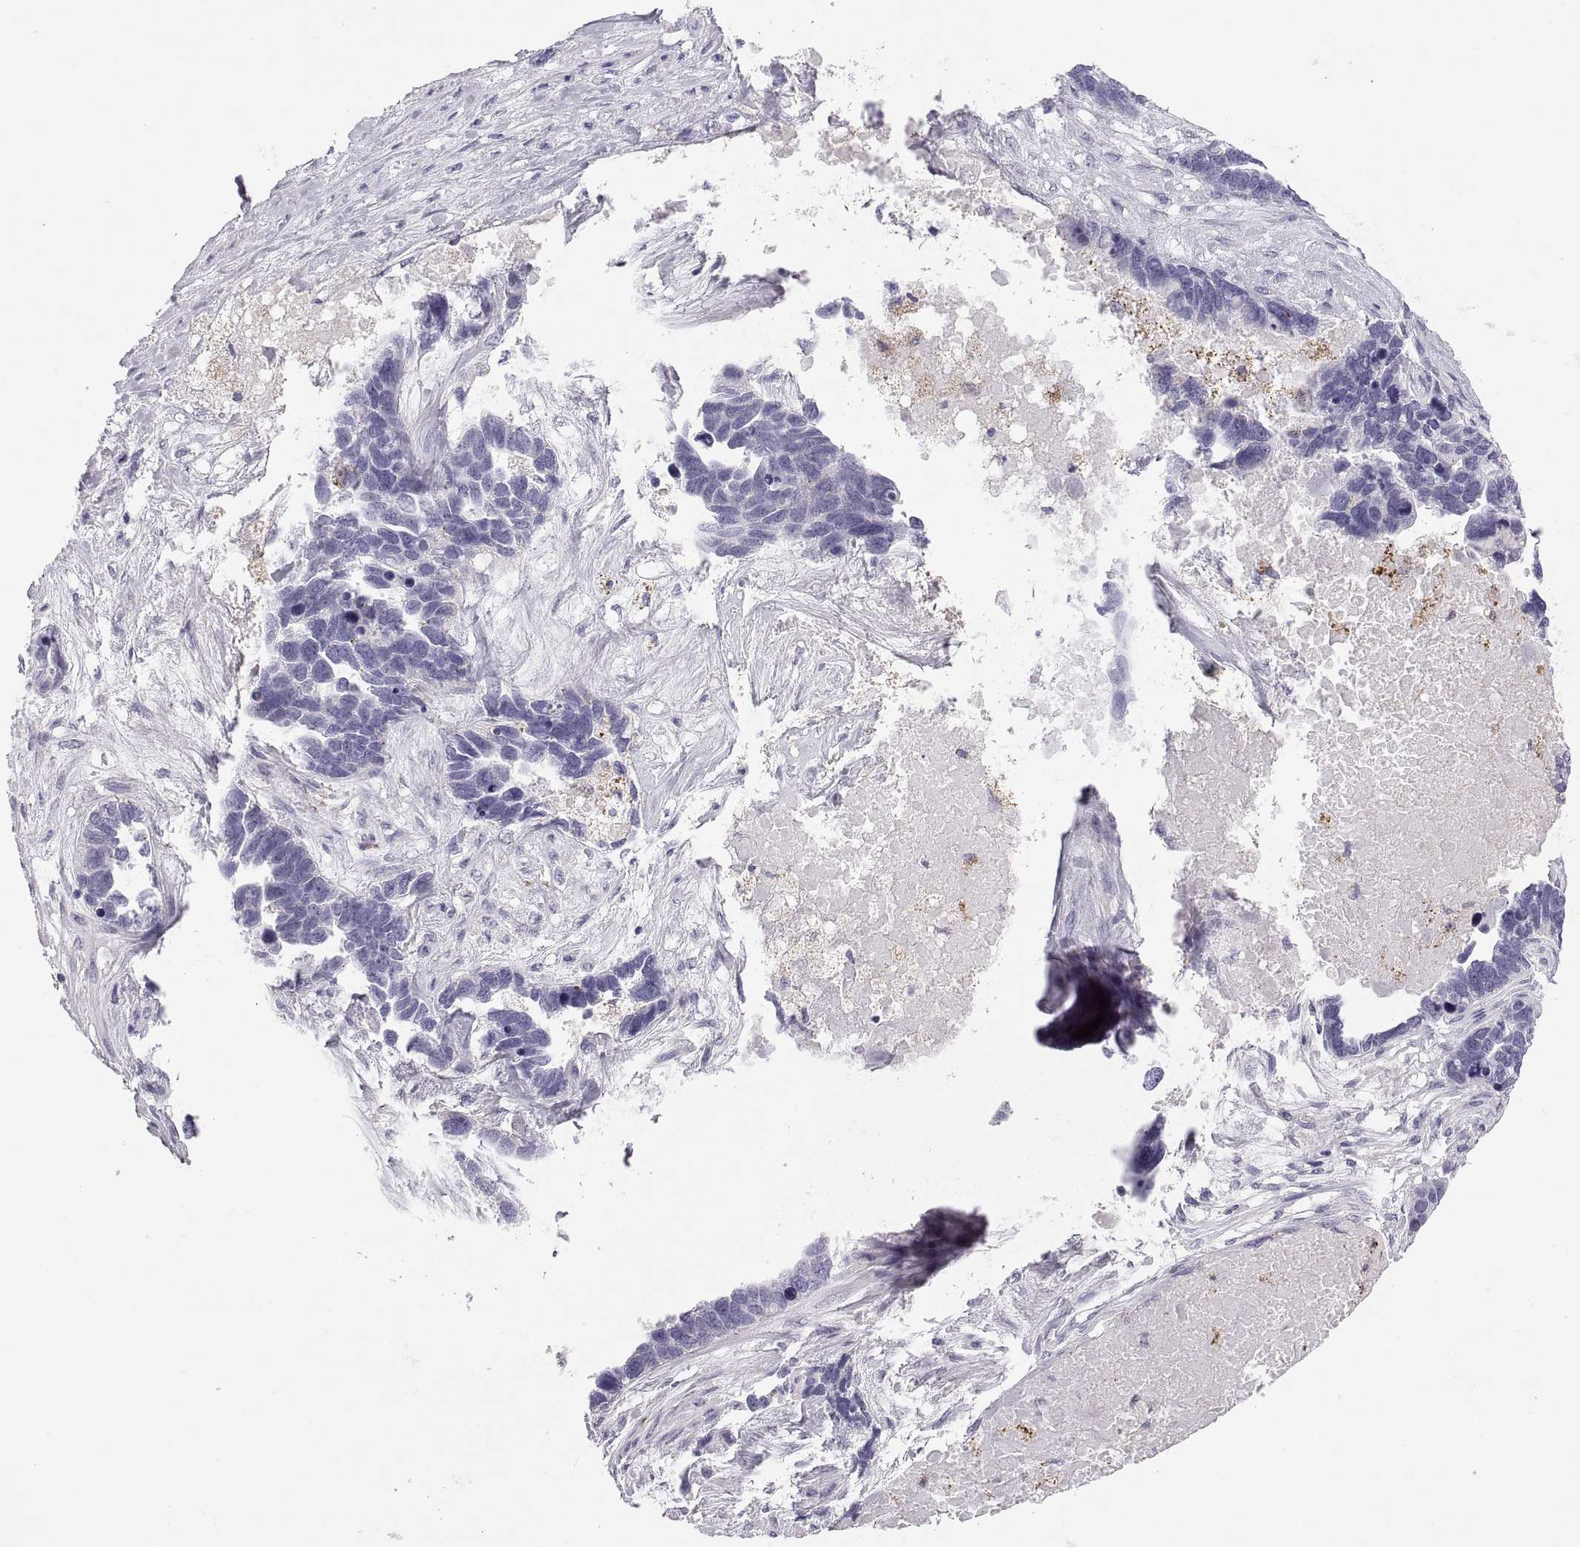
{"staining": {"intensity": "negative", "quantity": "none", "location": "none"}, "tissue": "ovarian cancer", "cell_type": "Tumor cells", "image_type": "cancer", "snomed": [{"axis": "morphology", "description": "Cystadenocarcinoma, serous, NOS"}, {"axis": "topography", "description": "Ovary"}], "caption": "Histopathology image shows no significant protein staining in tumor cells of ovarian cancer.", "gene": "RGS19", "patient": {"sex": "female", "age": 54}}